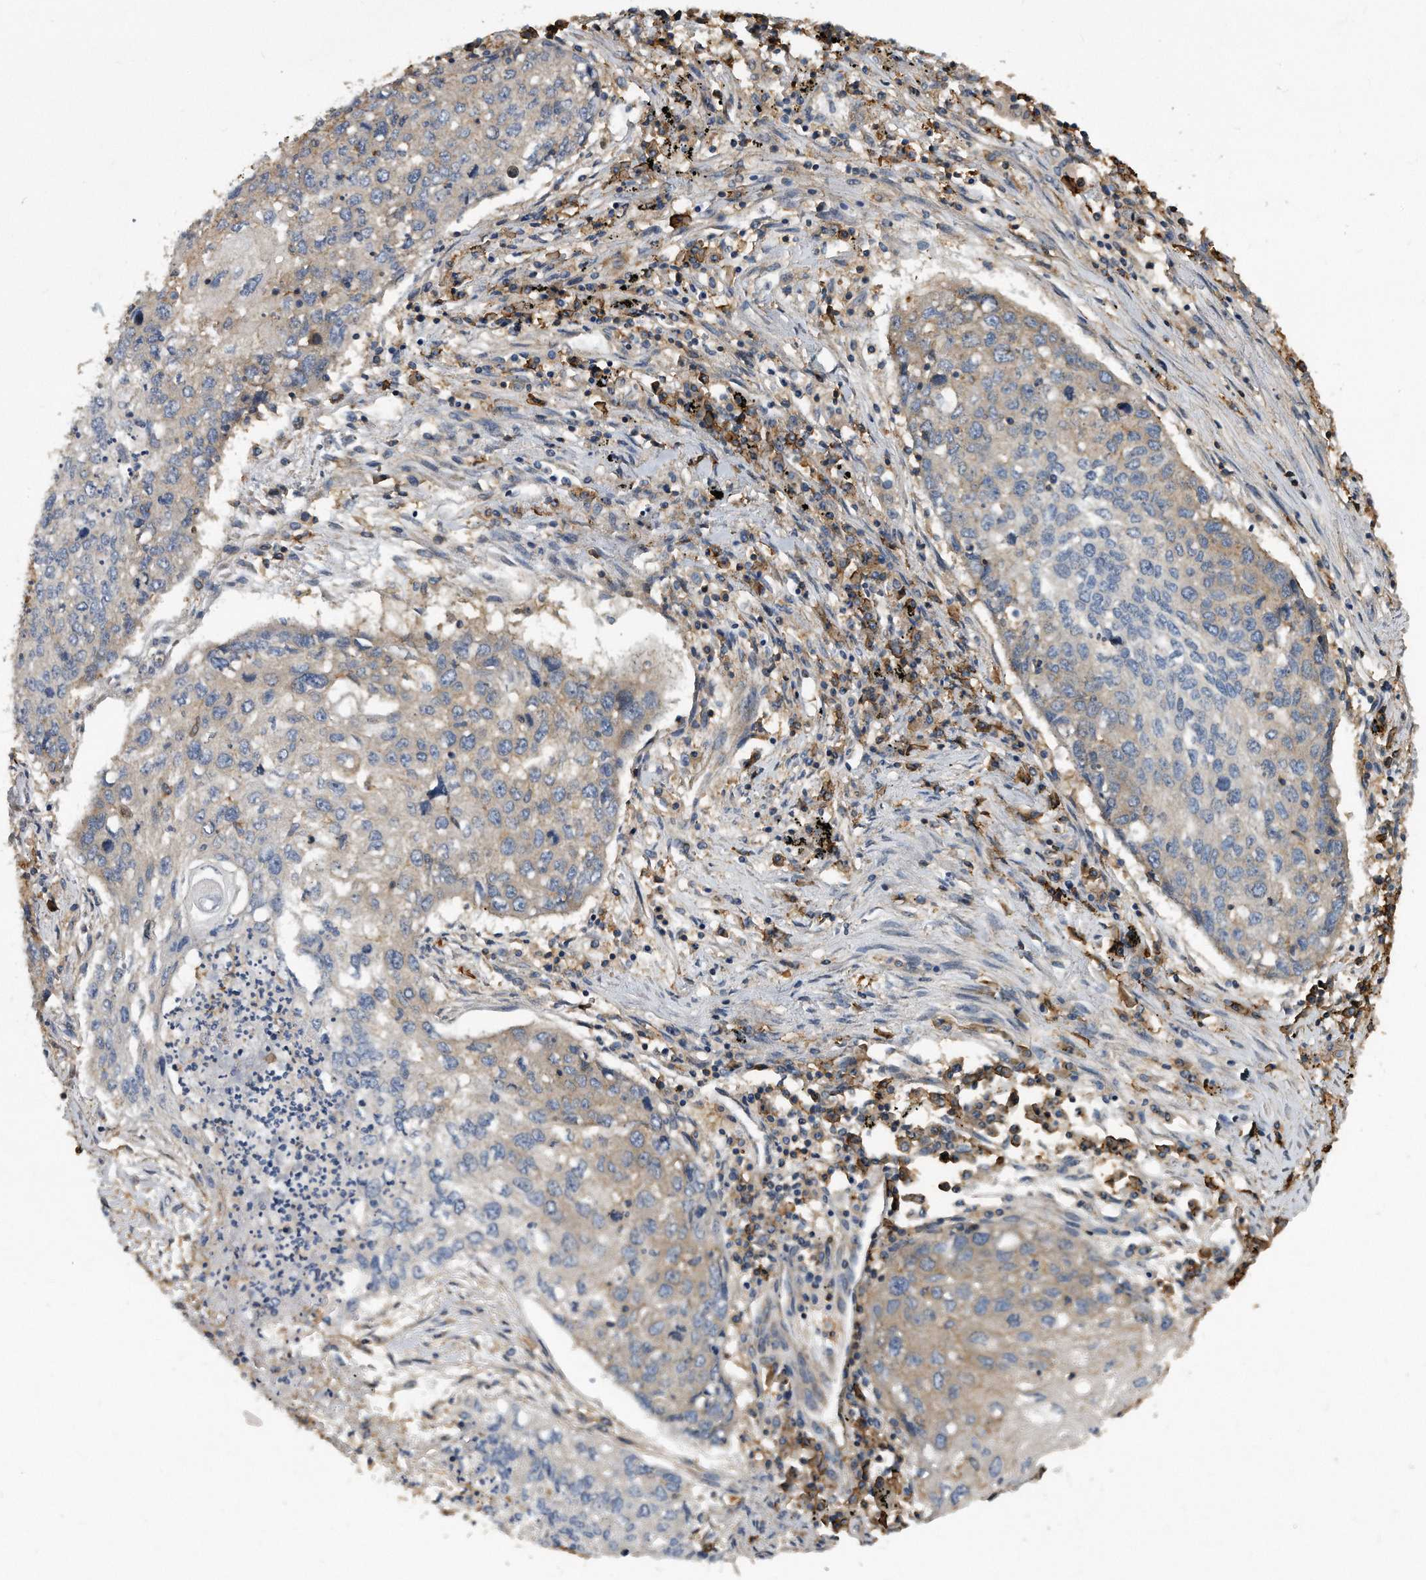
{"staining": {"intensity": "weak", "quantity": "<25%", "location": "cytoplasmic/membranous"}, "tissue": "lung cancer", "cell_type": "Tumor cells", "image_type": "cancer", "snomed": [{"axis": "morphology", "description": "Squamous cell carcinoma, NOS"}, {"axis": "topography", "description": "Lung"}], "caption": "This is a micrograph of immunohistochemistry (IHC) staining of lung squamous cell carcinoma, which shows no staining in tumor cells.", "gene": "ATG5", "patient": {"sex": "female", "age": 63}}